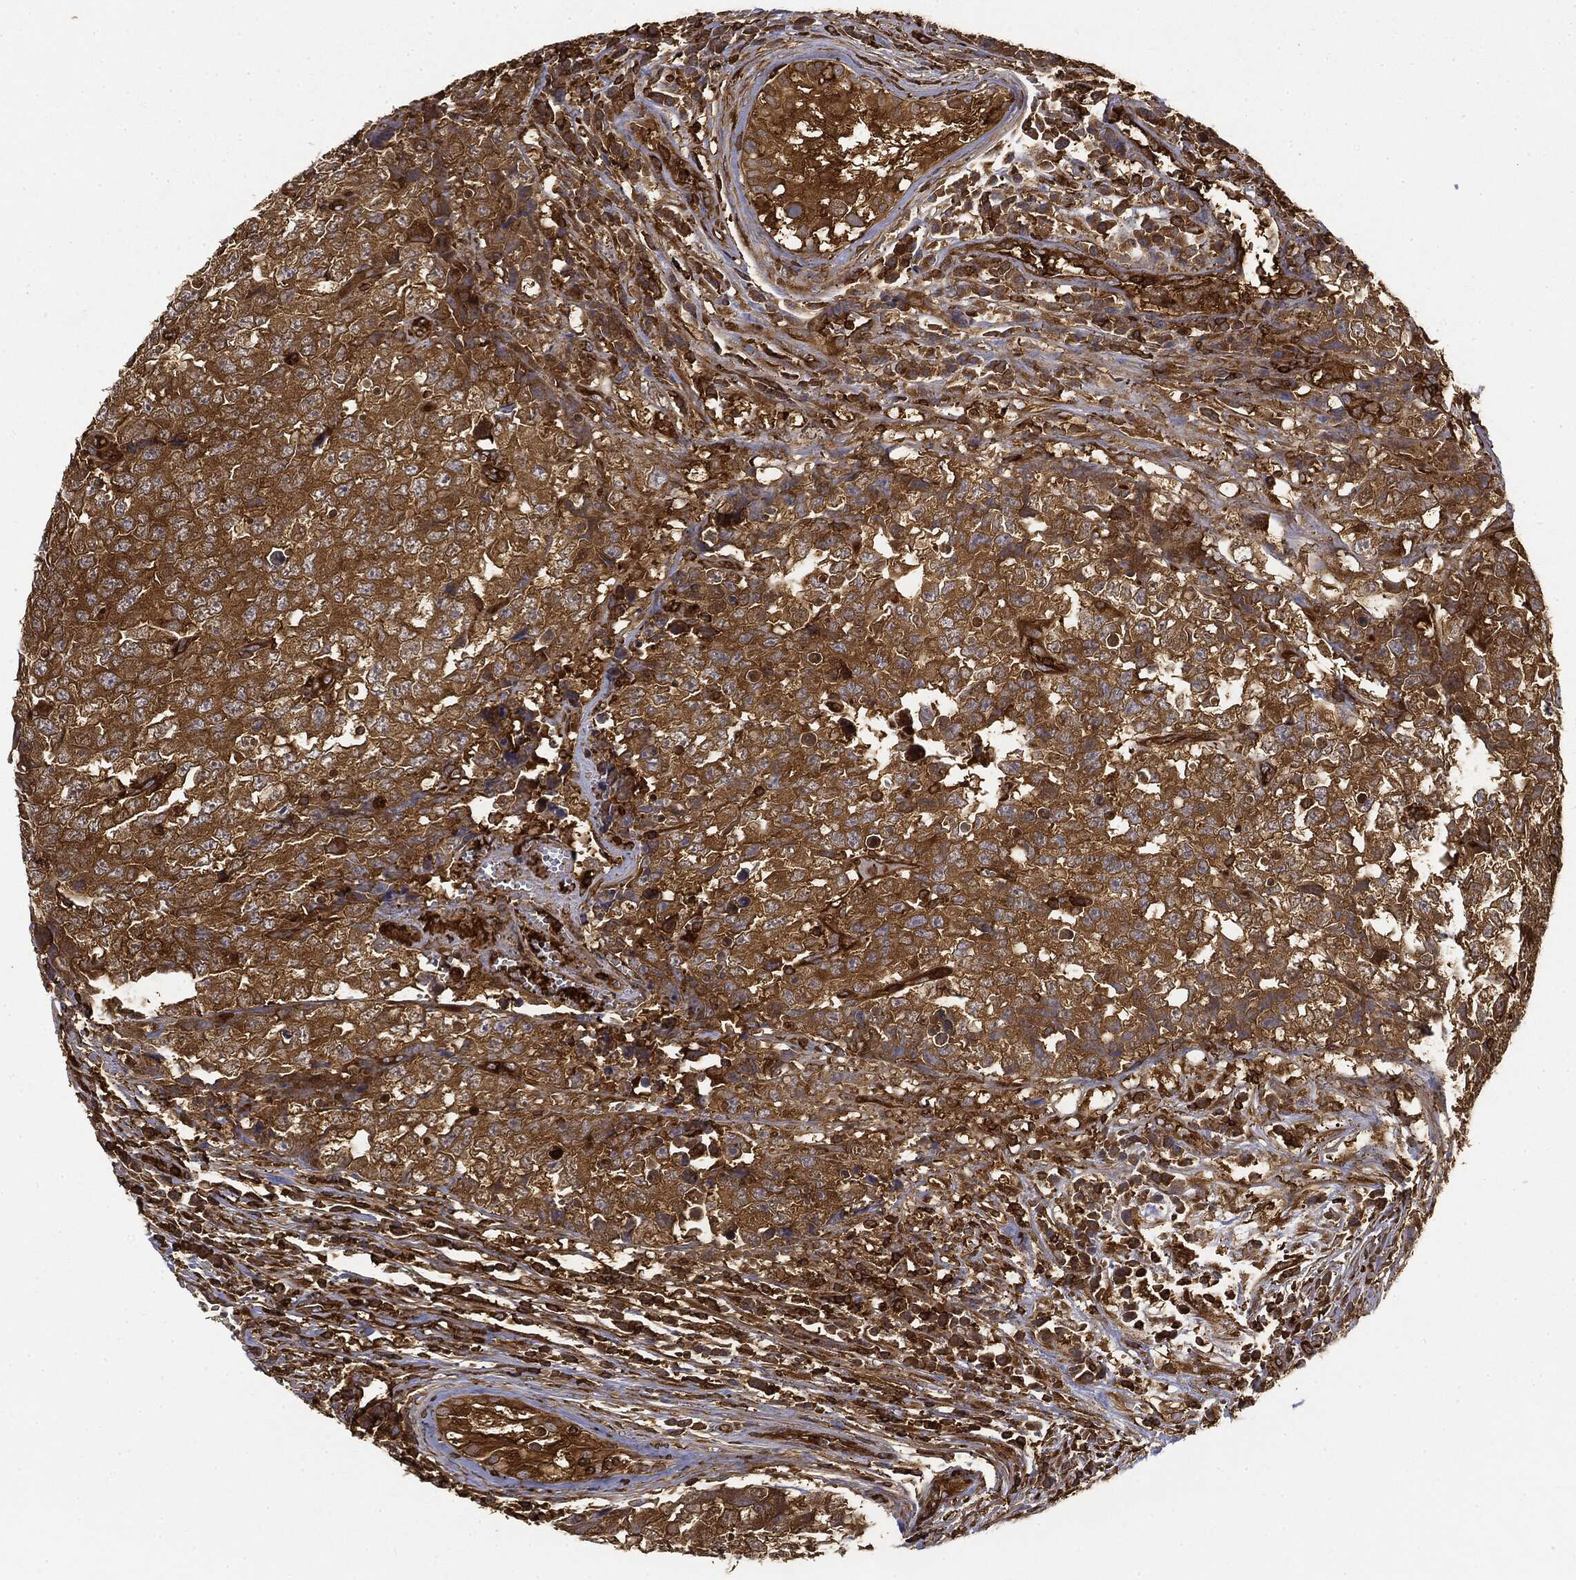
{"staining": {"intensity": "moderate", "quantity": ">75%", "location": "cytoplasmic/membranous"}, "tissue": "testis cancer", "cell_type": "Tumor cells", "image_type": "cancer", "snomed": [{"axis": "morphology", "description": "Carcinoma, Embryonal, NOS"}, {"axis": "topography", "description": "Testis"}], "caption": "Human testis cancer stained with a protein marker displays moderate staining in tumor cells.", "gene": "WDR1", "patient": {"sex": "male", "age": 23}}